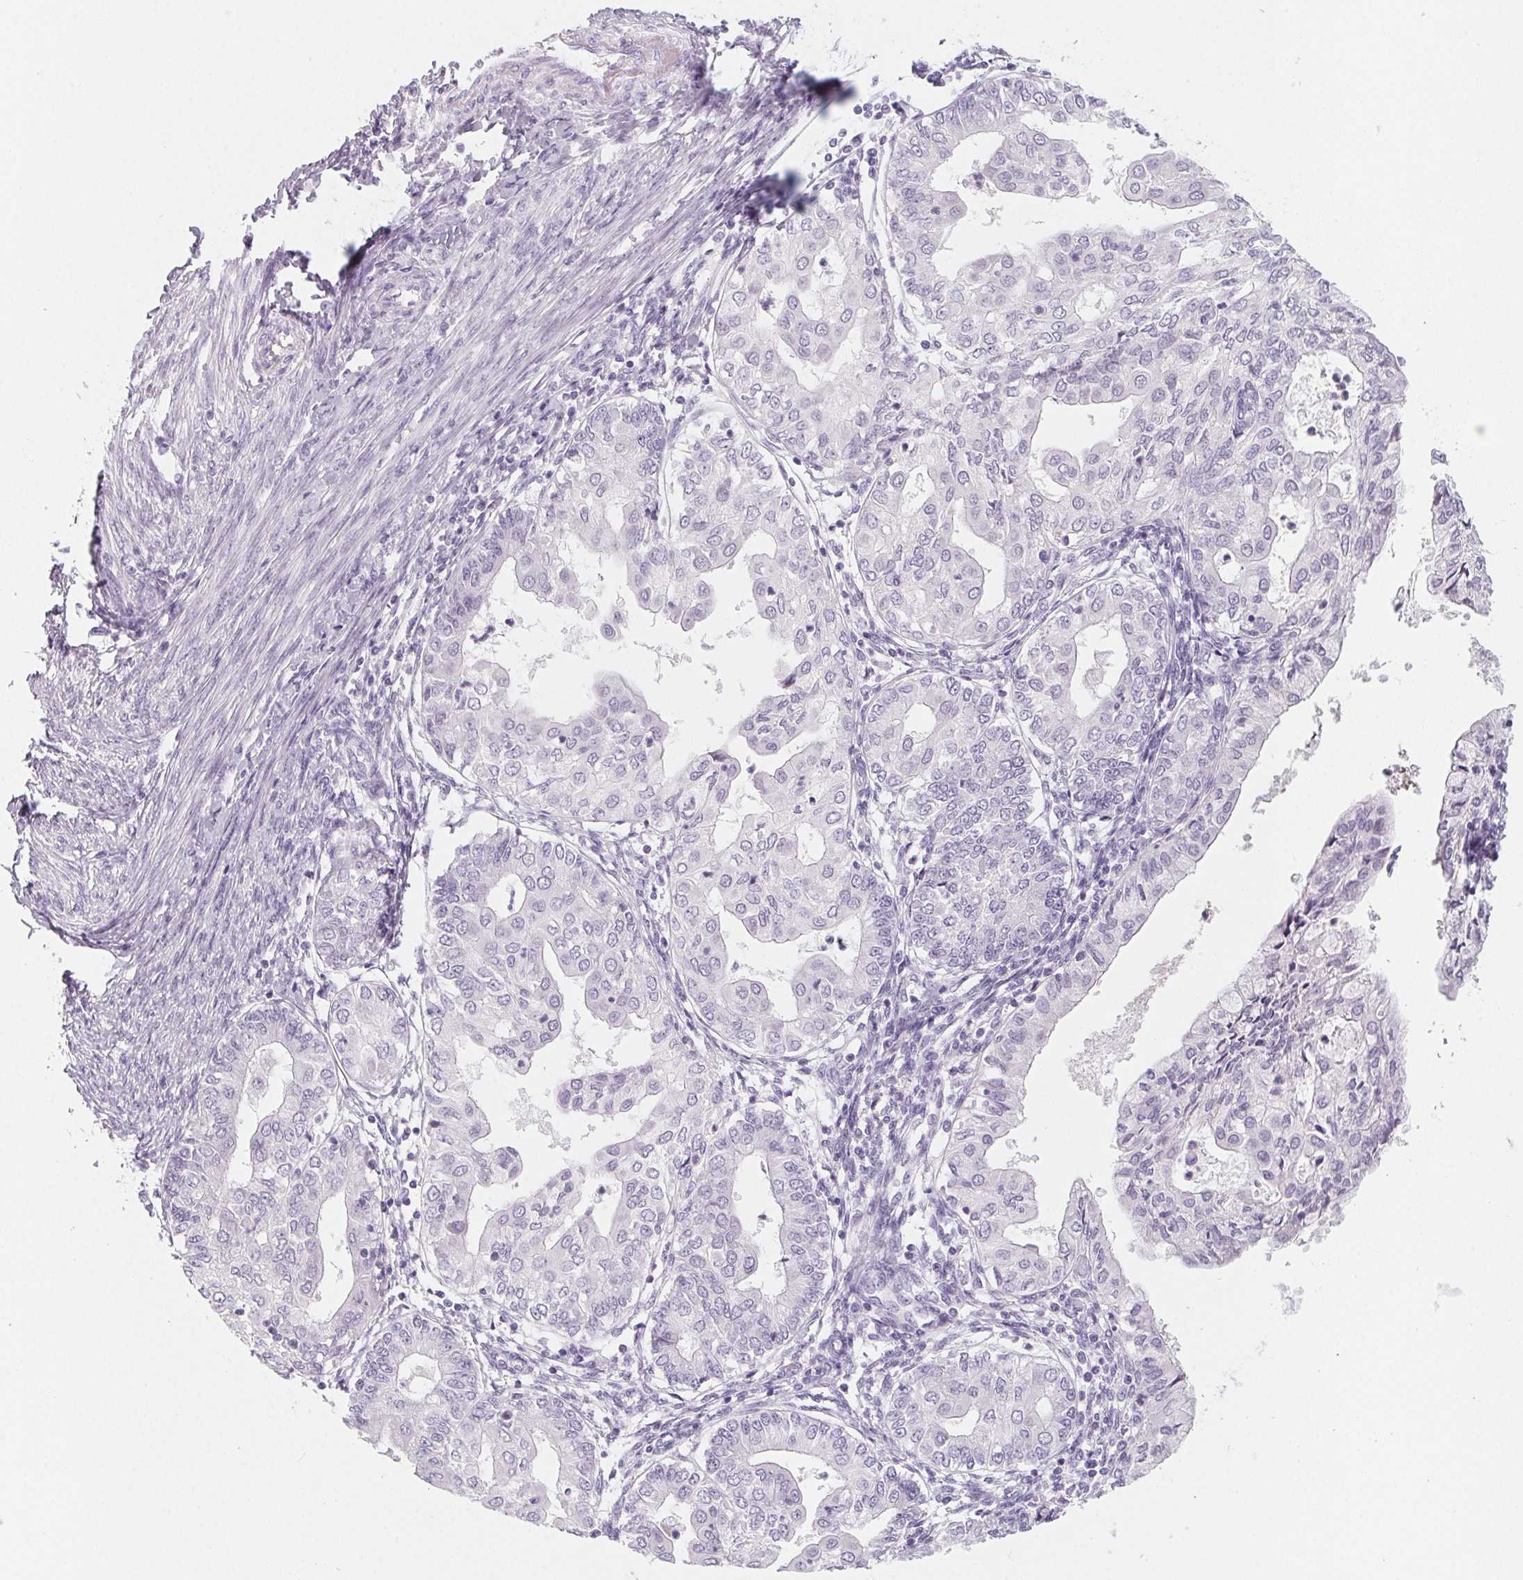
{"staining": {"intensity": "negative", "quantity": "none", "location": "none"}, "tissue": "endometrial cancer", "cell_type": "Tumor cells", "image_type": "cancer", "snomed": [{"axis": "morphology", "description": "Adenocarcinoma, NOS"}, {"axis": "topography", "description": "Endometrium"}], "caption": "The histopathology image exhibits no staining of tumor cells in endometrial cancer.", "gene": "SH3GL2", "patient": {"sex": "female", "age": 68}}